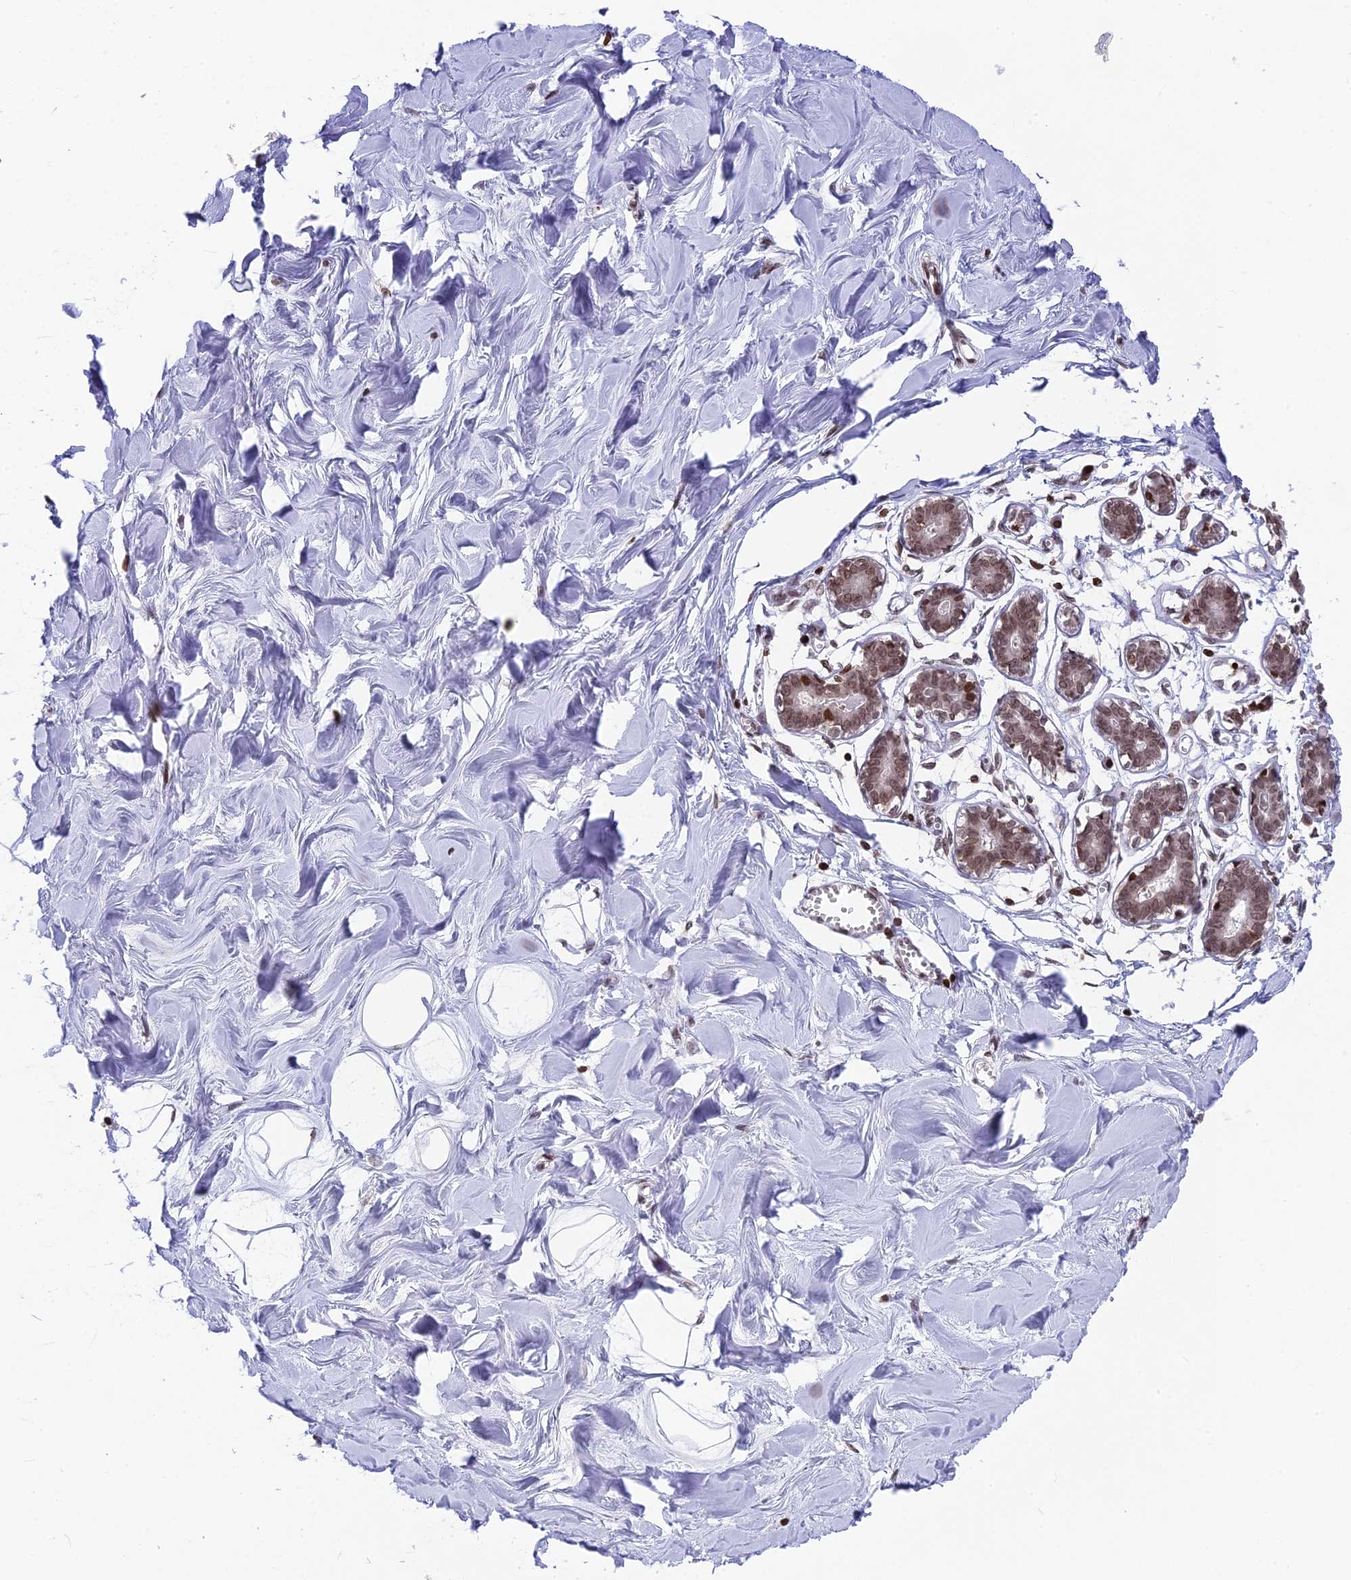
{"staining": {"intensity": "strong", "quantity": ">75%", "location": "nuclear"}, "tissue": "breast", "cell_type": "Adipocytes", "image_type": "normal", "snomed": [{"axis": "morphology", "description": "Normal tissue, NOS"}, {"axis": "topography", "description": "Breast"}], "caption": "Immunohistochemical staining of normal human breast displays strong nuclear protein expression in approximately >75% of adipocytes. The staining was performed using DAB to visualize the protein expression in brown, while the nuclei were stained in blue with hematoxylin (Magnification: 20x).", "gene": "TET2", "patient": {"sex": "female", "age": 27}}